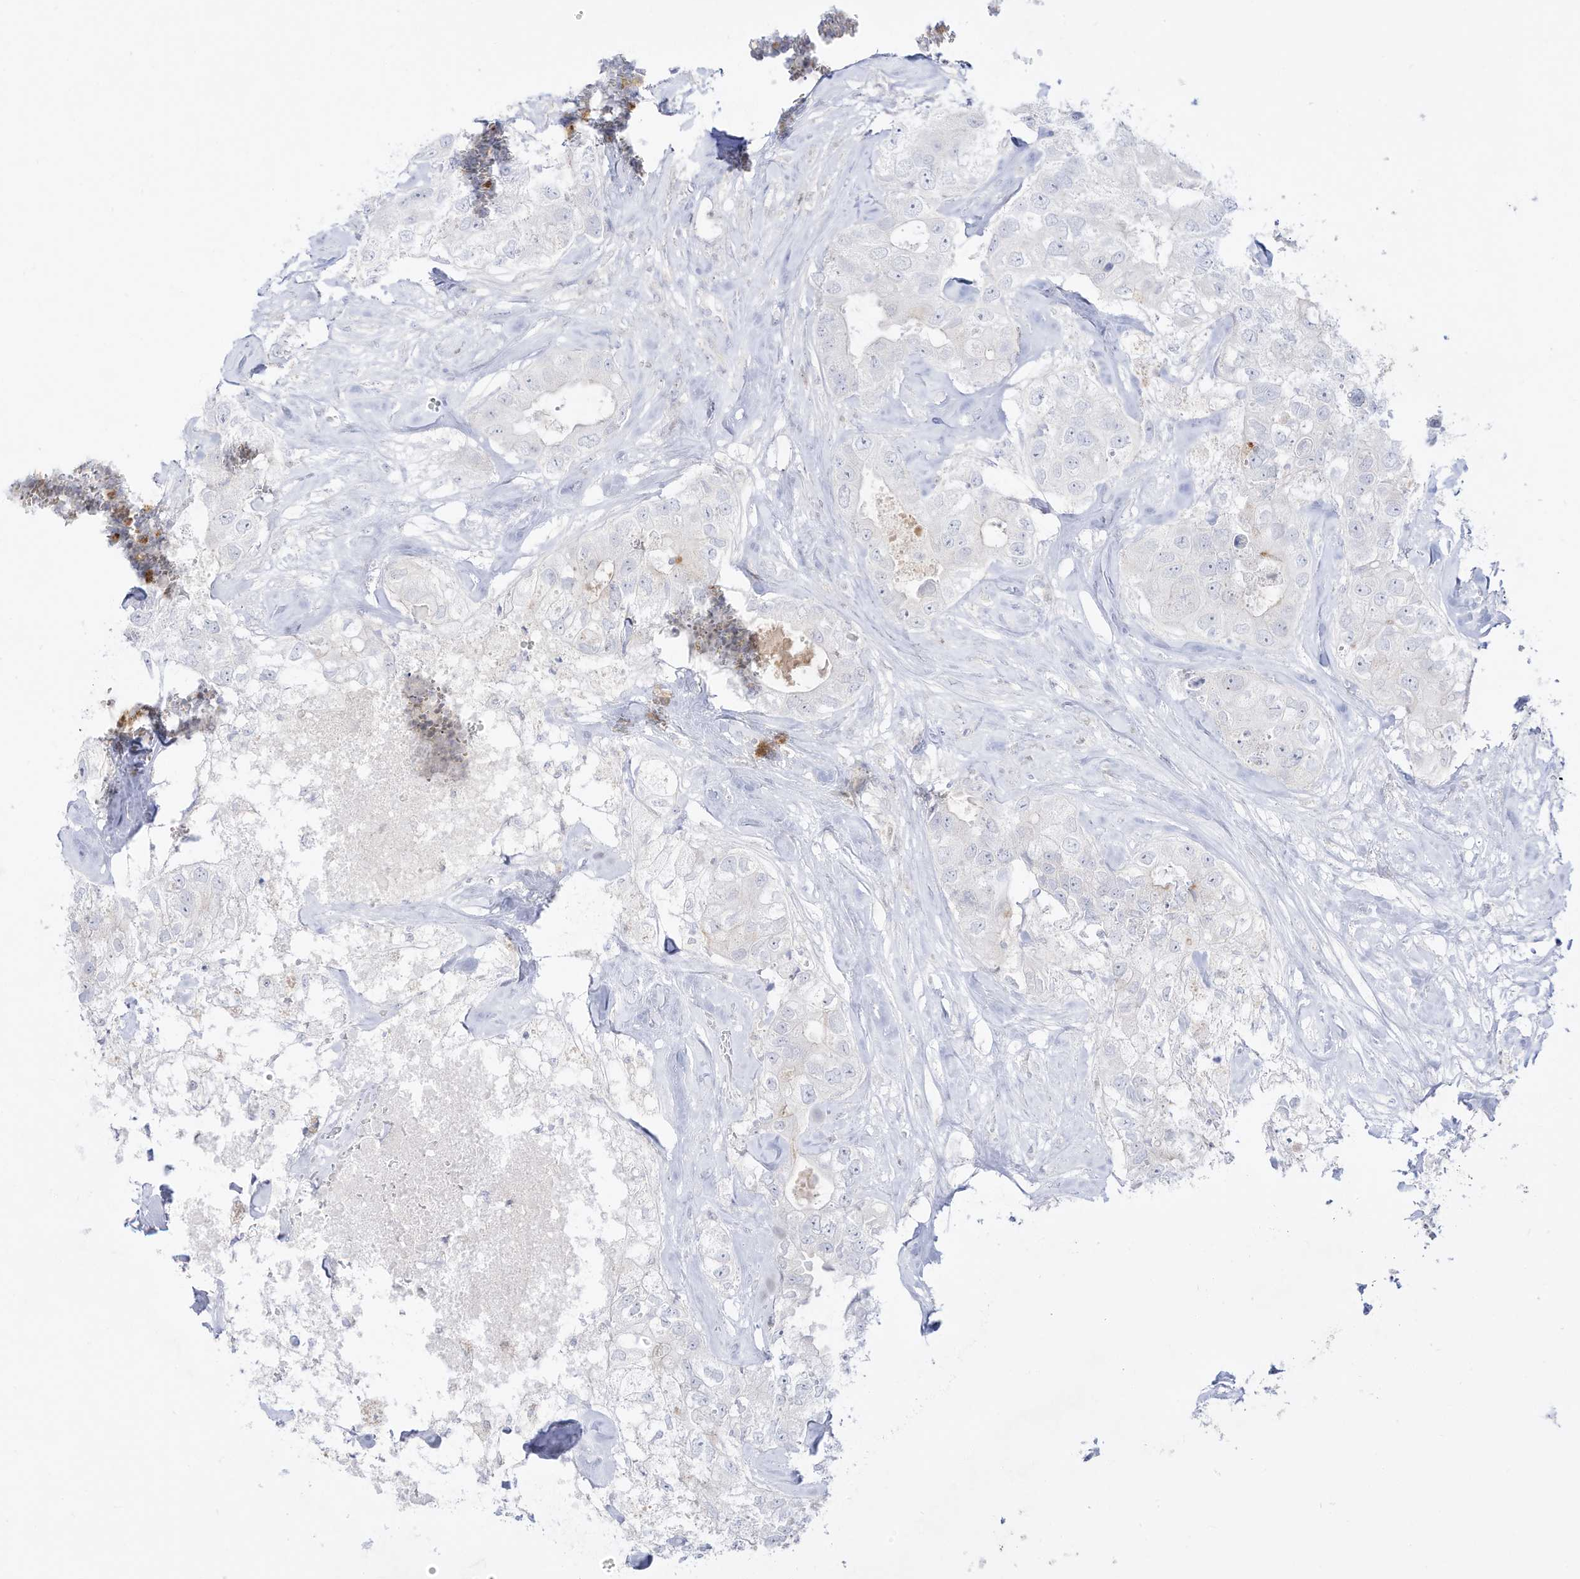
{"staining": {"intensity": "negative", "quantity": "none", "location": "none"}, "tissue": "breast cancer", "cell_type": "Tumor cells", "image_type": "cancer", "snomed": [{"axis": "morphology", "description": "Duct carcinoma"}, {"axis": "topography", "description": "Breast"}], "caption": "Human breast intraductal carcinoma stained for a protein using IHC exhibits no positivity in tumor cells.", "gene": "DMKN", "patient": {"sex": "female", "age": 62}}